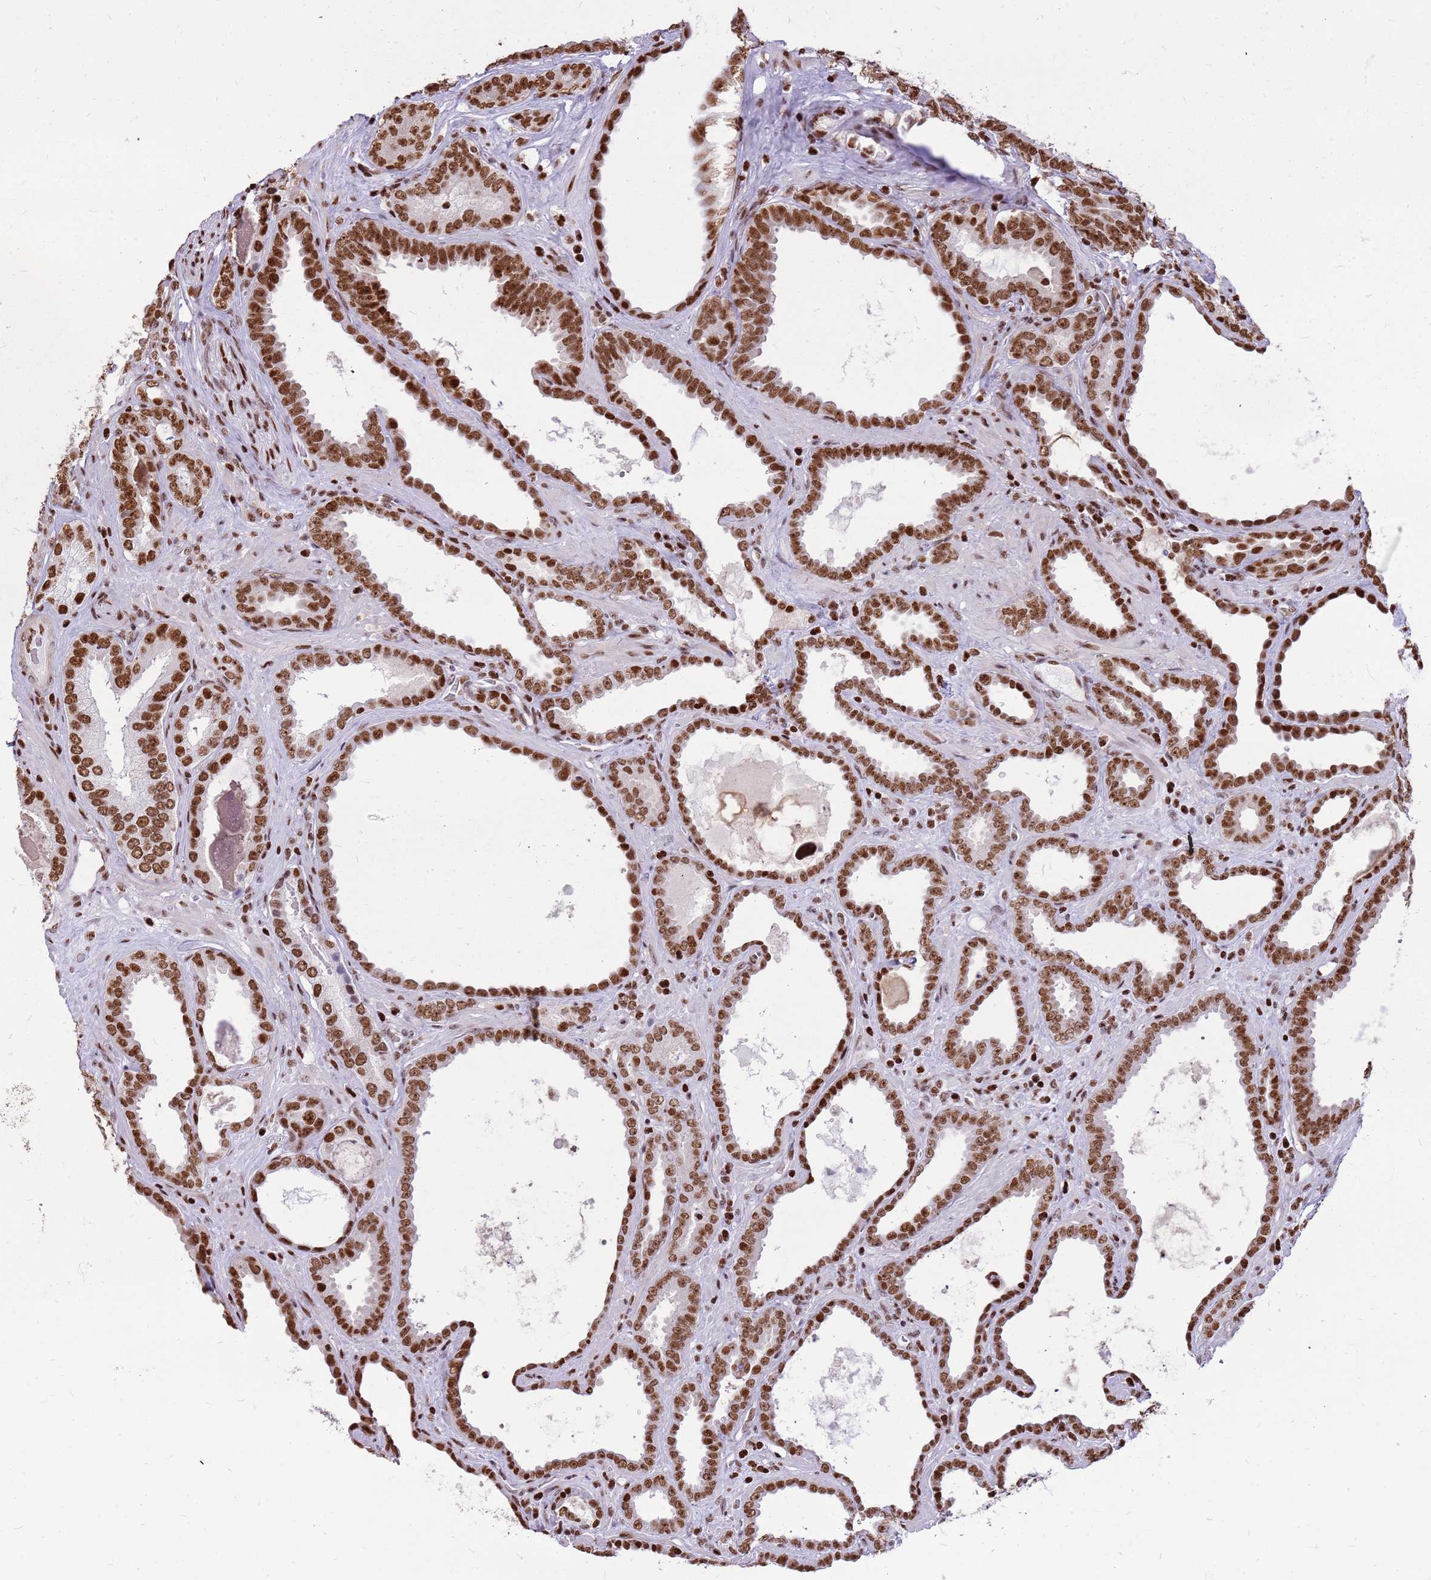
{"staining": {"intensity": "strong", "quantity": ">75%", "location": "nuclear"}, "tissue": "prostate cancer", "cell_type": "Tumor cells", "image_type": "cancer", "snomed": [{"axis": "morphology", "description": "Adenocarcinoma, High grade"}, {"axis": "topography", "description": "Prostate"}], "caption": "This is a histology image of immunohistochemistry staining of prostate cancer, which shows strong staining in the nuclear of tumor cells.", "gene": "WASHC4", "patient": {"sex": "male", "age": 72}}